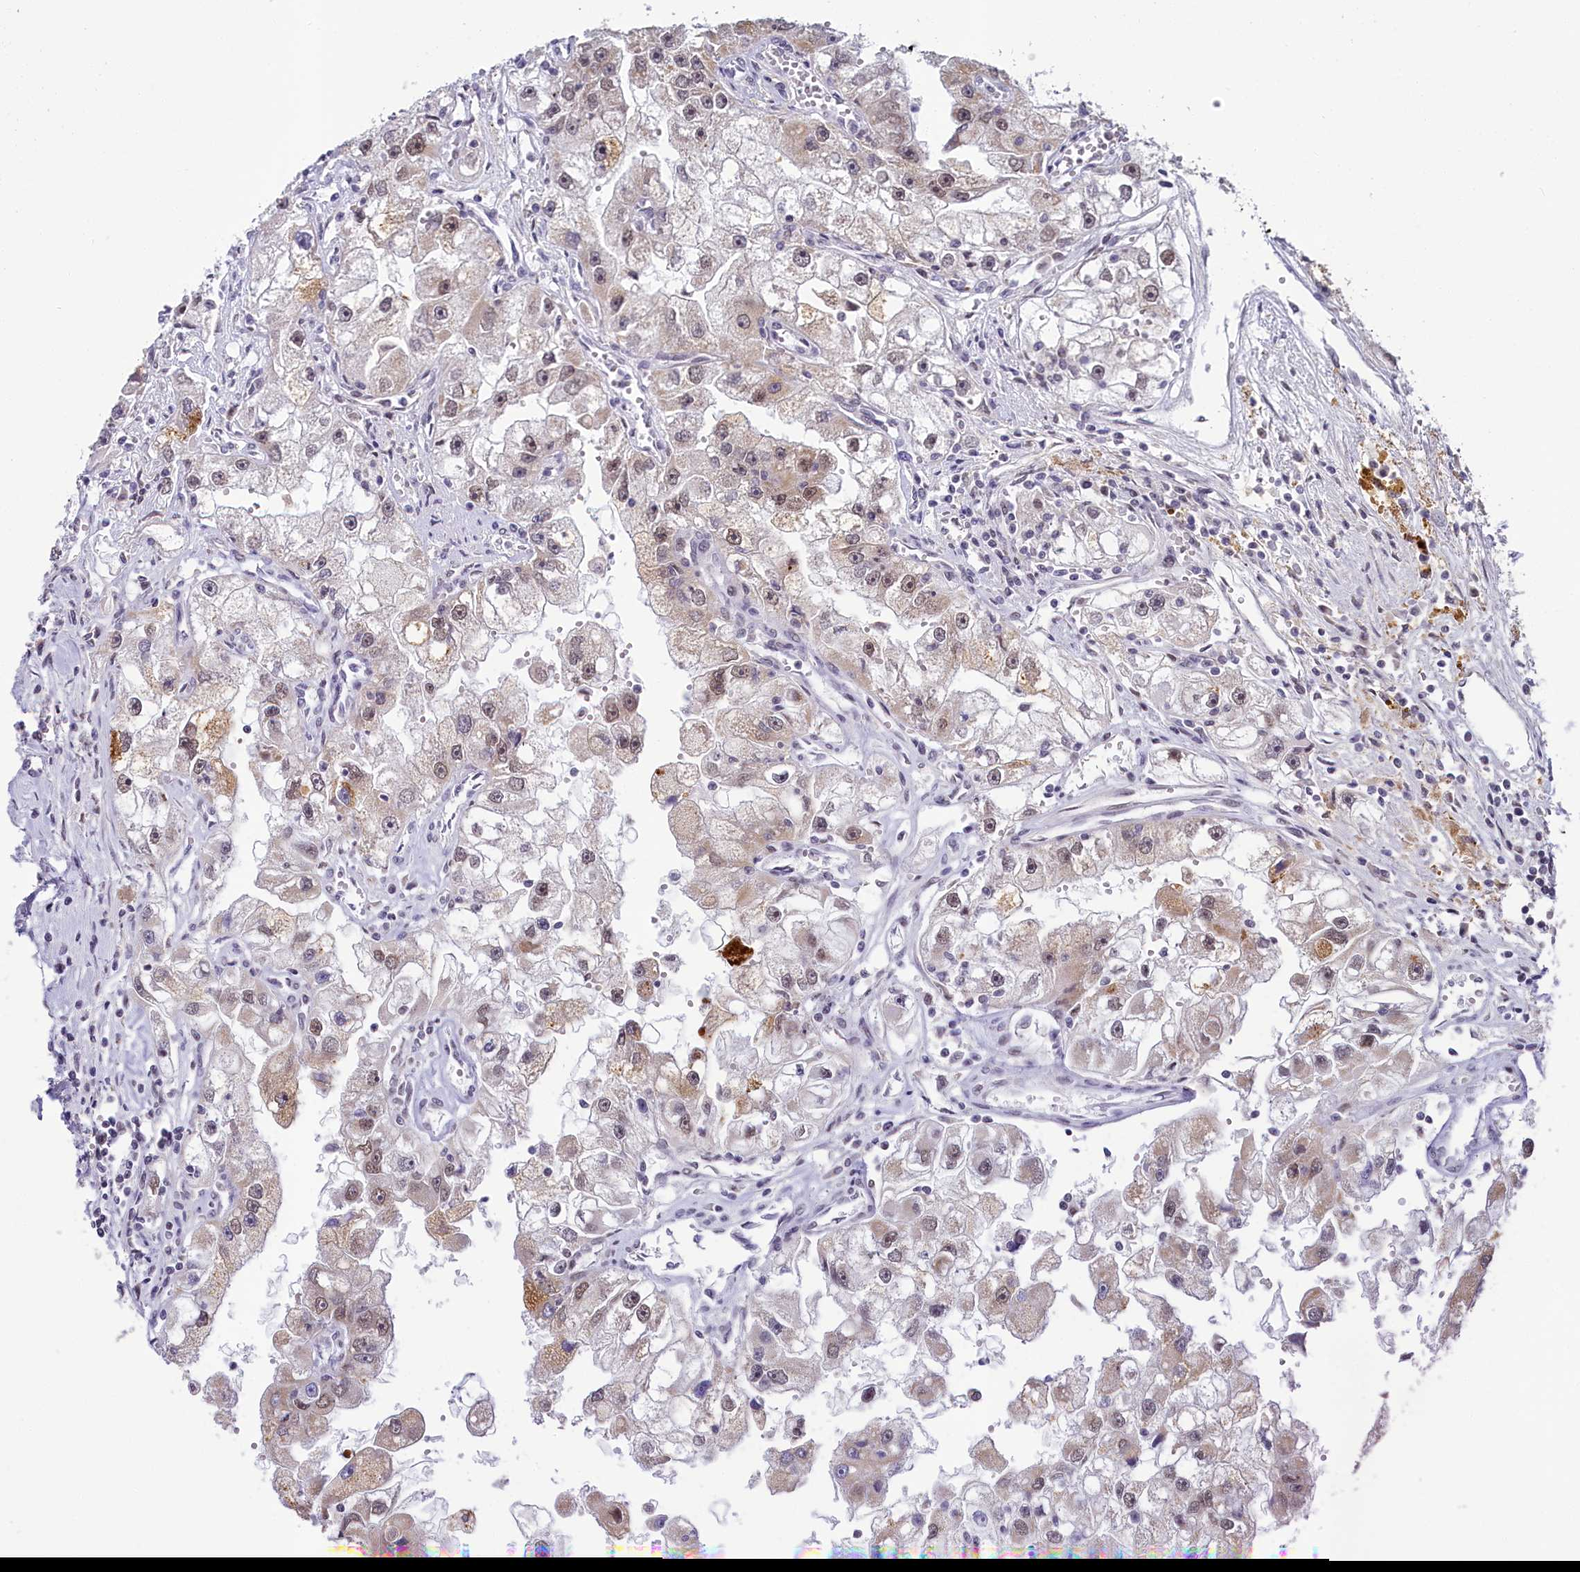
{"staining": {"intensity": "moderate", "quantity": "25%-75%", "location": "cytoplasmic/membranous,nuclear"}, "tissue": "renal cancer", "cell_type": "Tumor cells", "image_type": "cancer", "snomed": [{"axis": "morphology", "description": "Adenocarcinoma, NOS"}, {"axis": "topography", "description": "Kidney"}], "caption": "Protein staining reveals moderate cytoplasmic/membranous and nuclear expression in about 25%-75% of tumor cells in renal cancer.", "gene": "PPHLN1", "patient": {"sex": "male", "age": 63}}